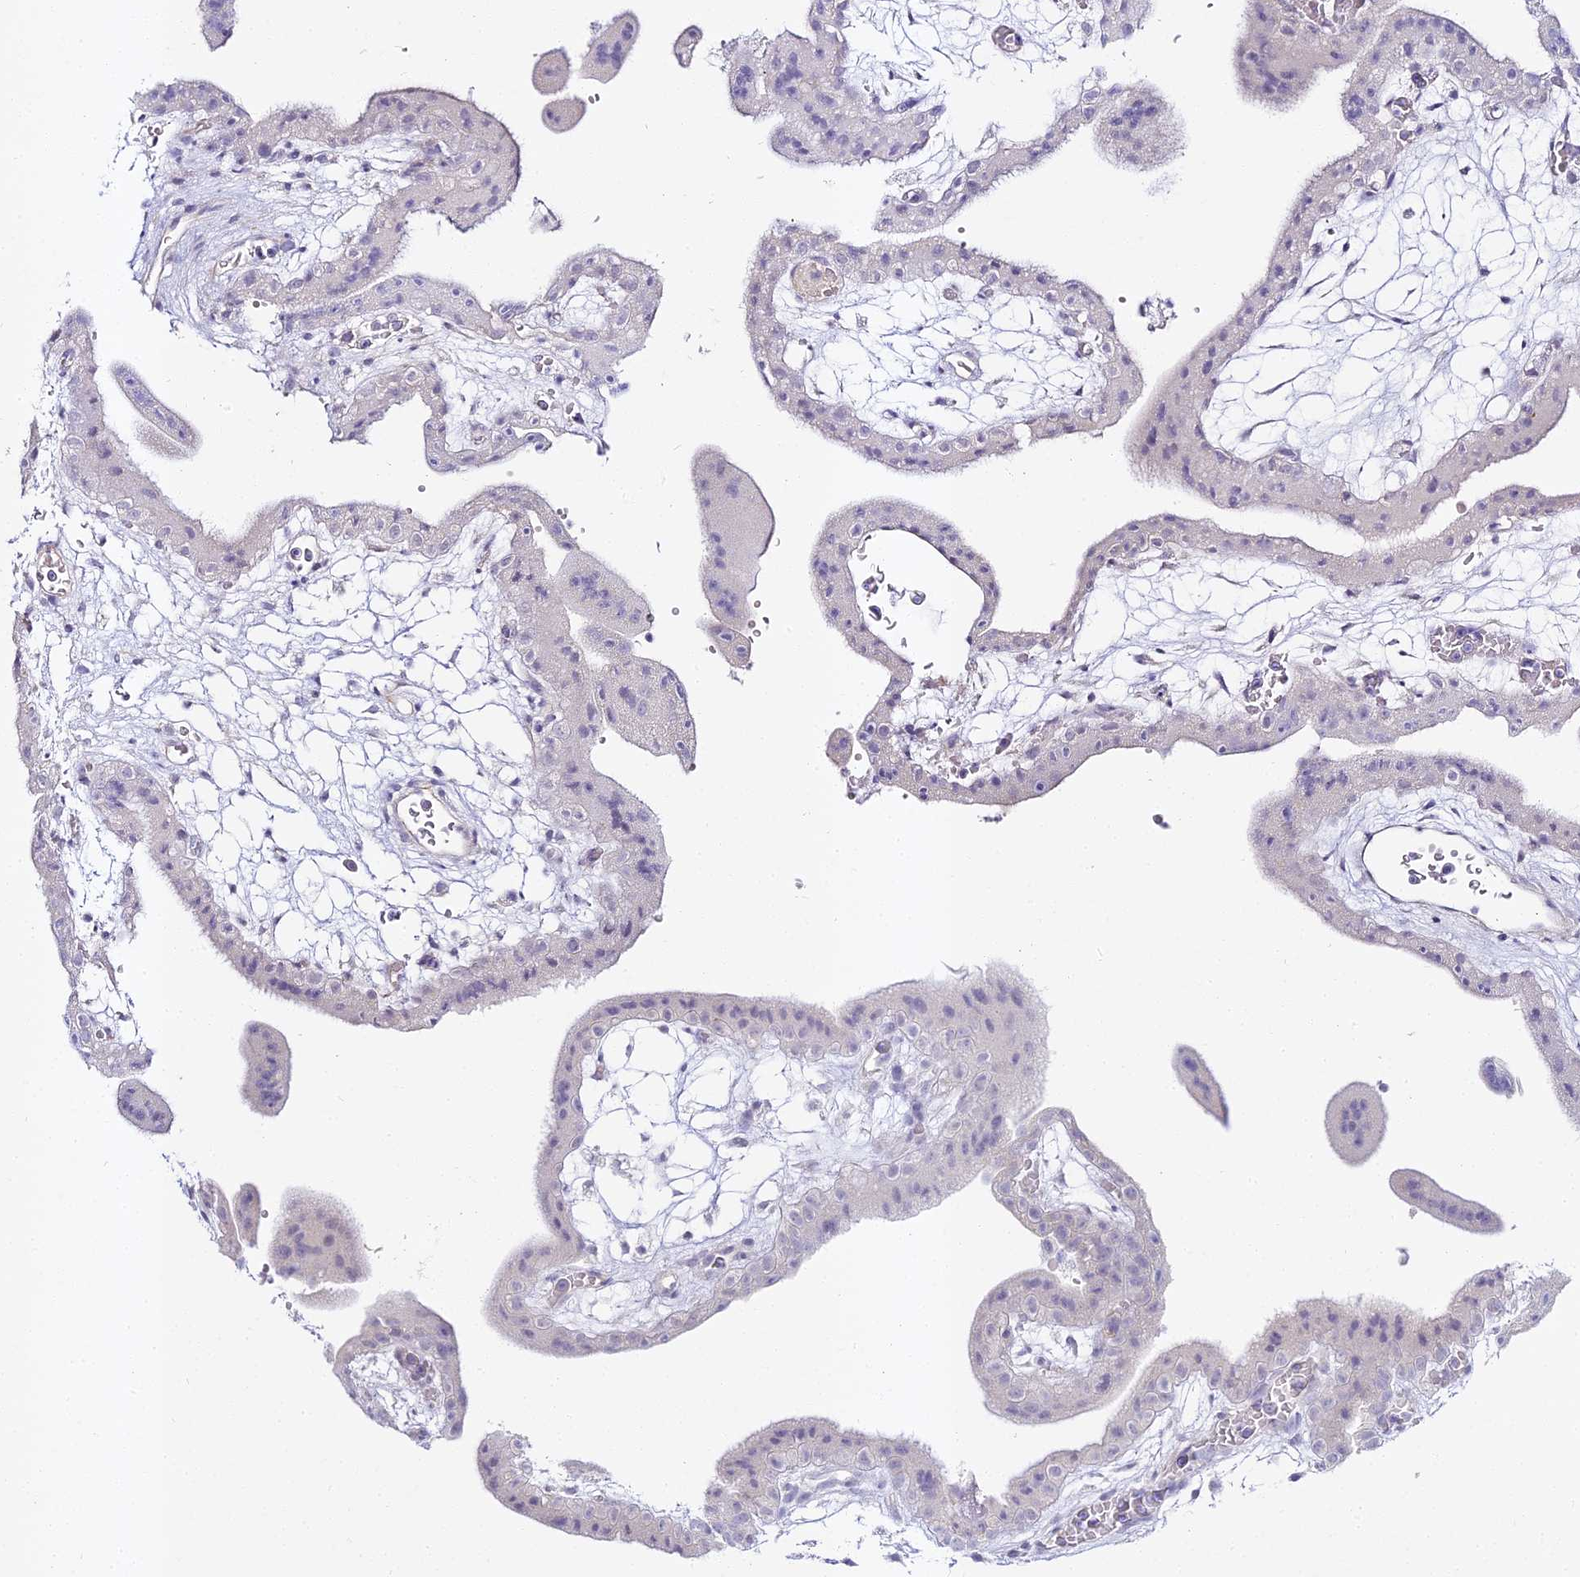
{"staining": {"intensity": "negative", "quantity": "none", "location": "none"}, "tissue": "placenta", "cell_type": "Decidual cells", "image_type": "normal", "snomed": [{"axis": "morphology", "description": "Normal tissue, NOS"}, {"axis": "topography", "description": "Placenta"}], "caption": "Photomicrograph shows no significant protein expression in decidual cells of unremarkable placenta.", "gene": "ALPG", "patient": {"sex": "female", "age": 18}}